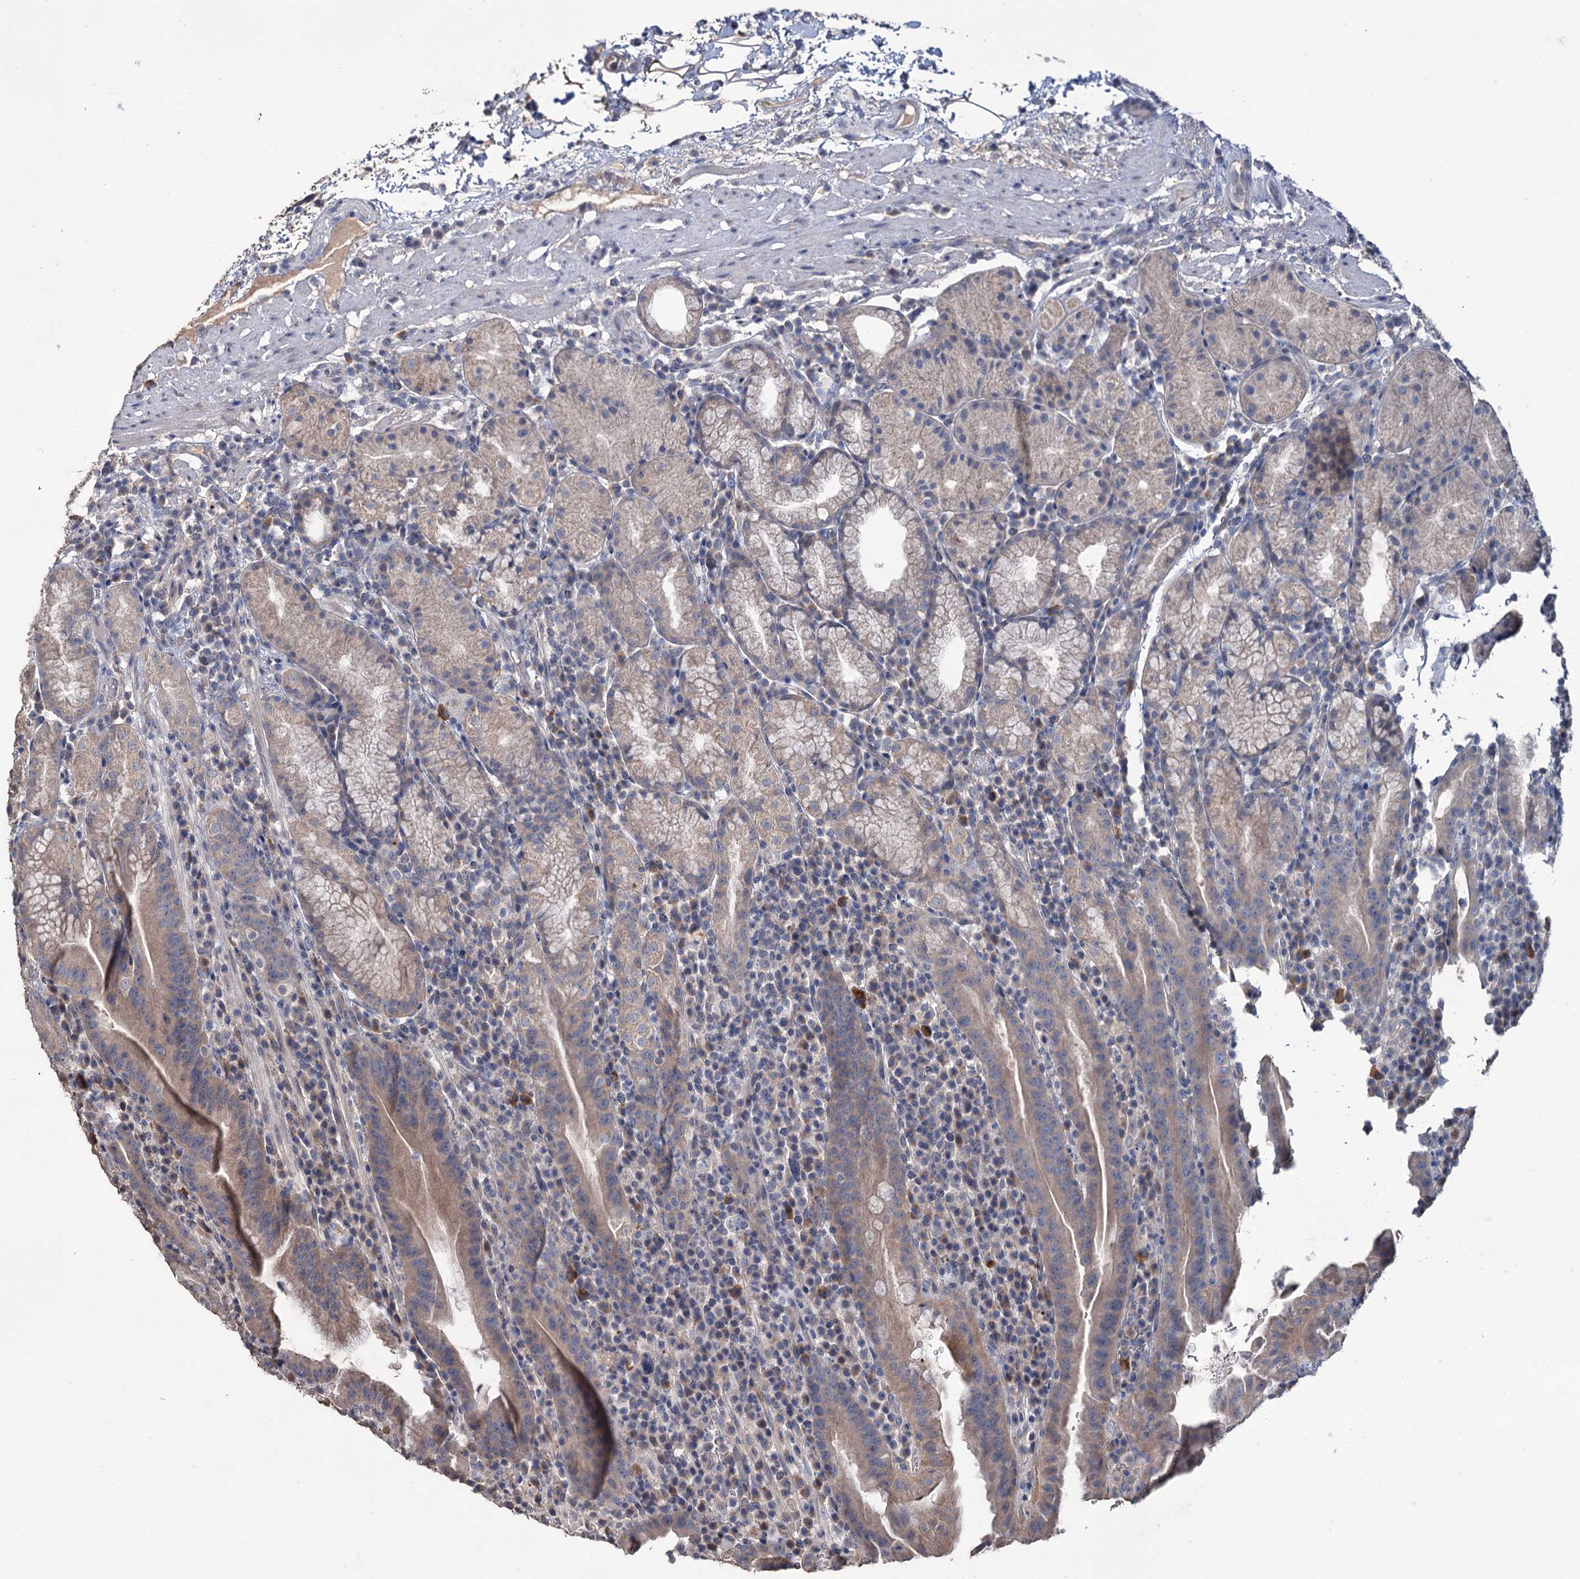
{"staining": {"intensity": "weak", "quantity": "<25%", "location": "cytoplasmic/membranous"}, "tissue": "stomach", "cell_type": "Glandular cells", "image_type": "normal", "snomed": [{"axis": "morphology", "description": "Normal tissue, NOS"}, {"axis": "morphology", "description": "Inflammation, NOS"}, {"axis": "topography", "description": "Stomach"}], "caption": "IHC of normal human stomach reveals no expression in glandular cells. (Brightfield microscopy of DAB immunohistochemistry (IHC) at high magnification).", "gene": "EPB41L5", "patient": {"sex": "male", "age": 79}}